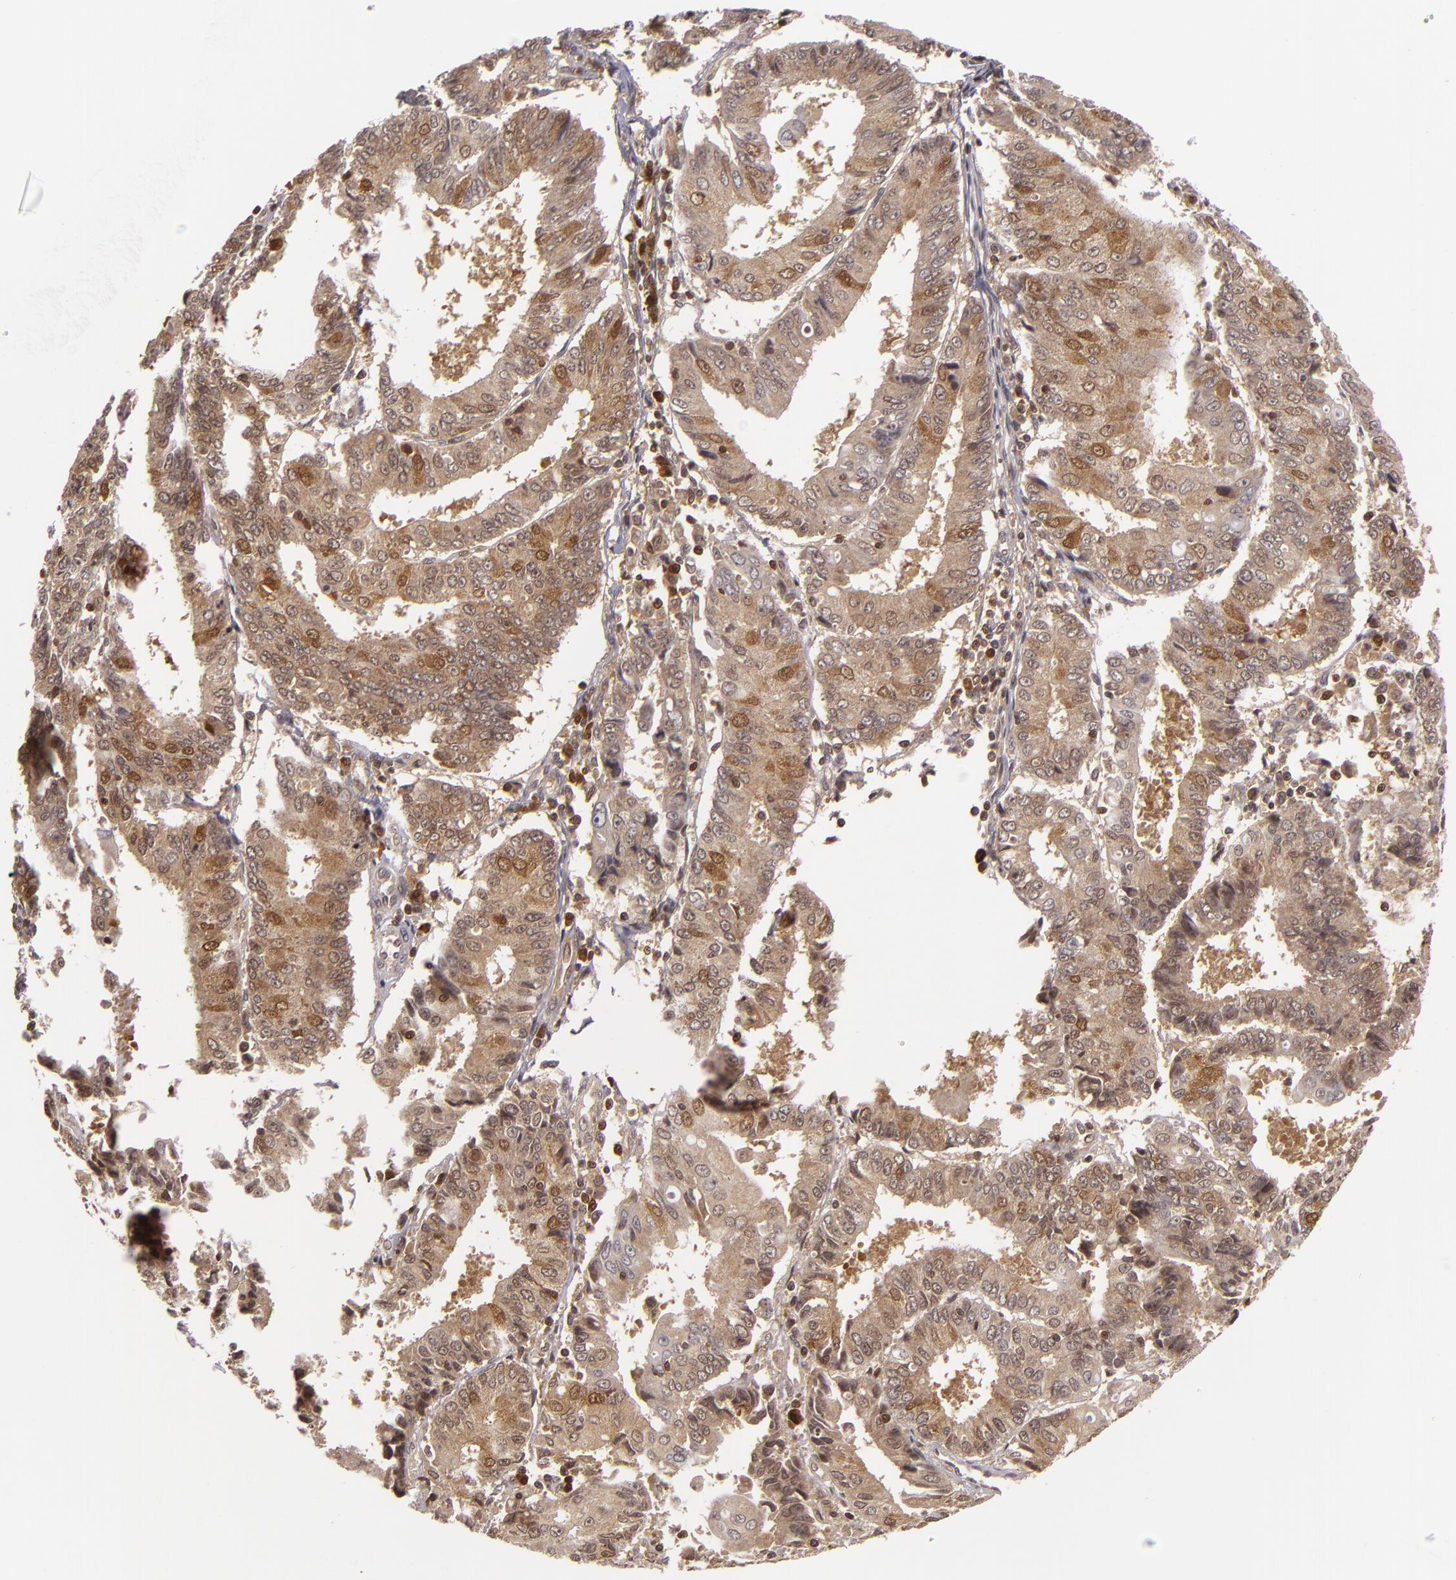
{"staining": {"intensity": "moderate", "quantity": ">75%", "location": "cytoplasmic/membranous"}, "tissue": "endometrial cancer", "cell_type": "Tumor cells", "image_type": "cancer", "snomed": [{"axis": "morphology", "description": "Adenocarcinoma, NOS"}, {"axis": "topography", "description": "Endometrium"}], "caption": "A histopathology image of human adenocarcinoma (endometrial) stained for a protein shows moderate cytoplasmic/membranous brown staining in tumor cells.", "gene": "ZBTB33", "patient": {"sex": "female", "age": 75}}